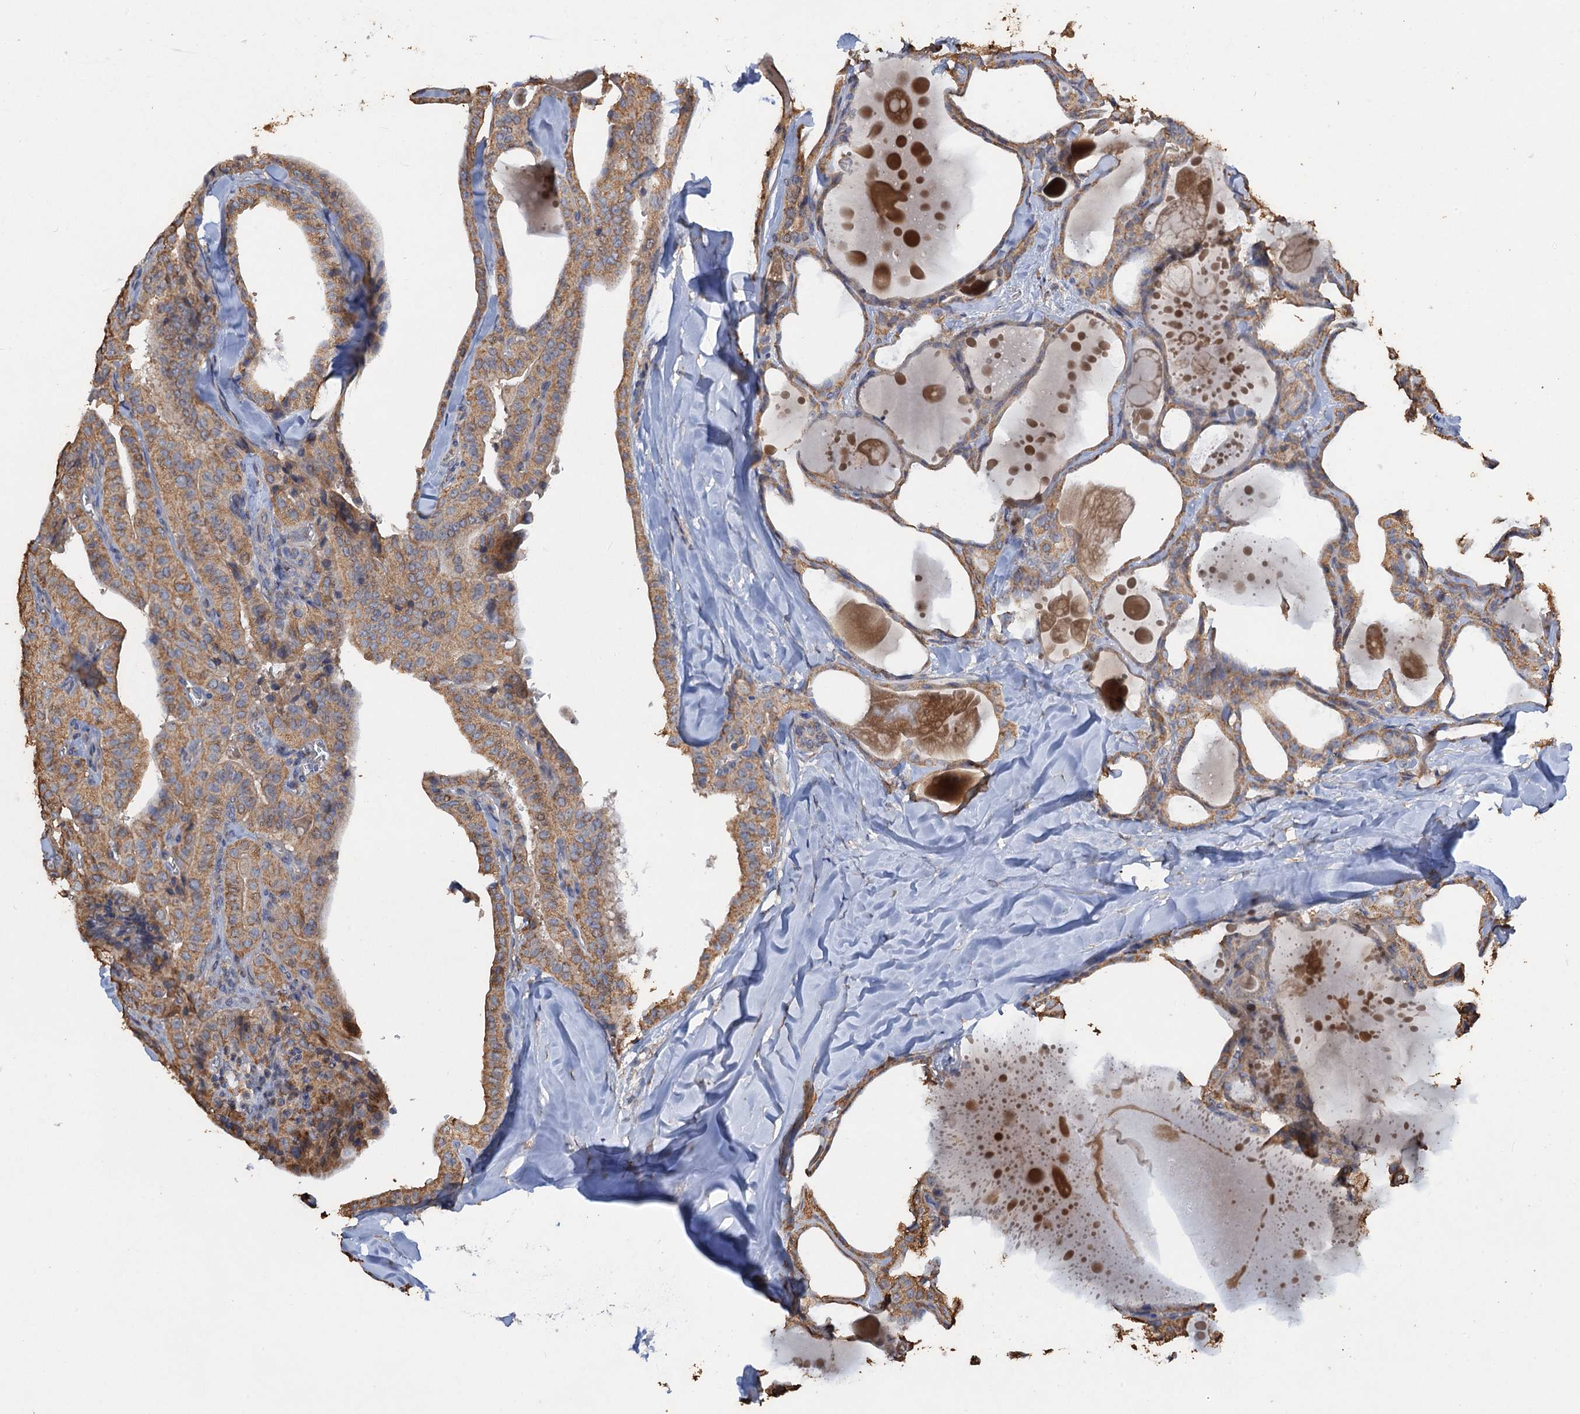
{"staining": {"intensity": "moderate", "quantity": ">75%", "location": "cytoplasmic/membranous"}, "tissue": "thyroid cancer", "cell_type": "Tumor cells", "image_type": "cancer", "snomed": [{"axis": "morphology", "description": "Papillary adenocarcinoma, NOS"}, {"axis": "topography", "description": "Thyroid gland"}], "caption": "Protein staining of papillary adenocarcinoma (thyroid) tissue shows moderate cytoplasmic/membranous expression in about >75% of tumor cells.", "gene": "SCUBE3", "patient": {"sex": "male", "age": 52}}